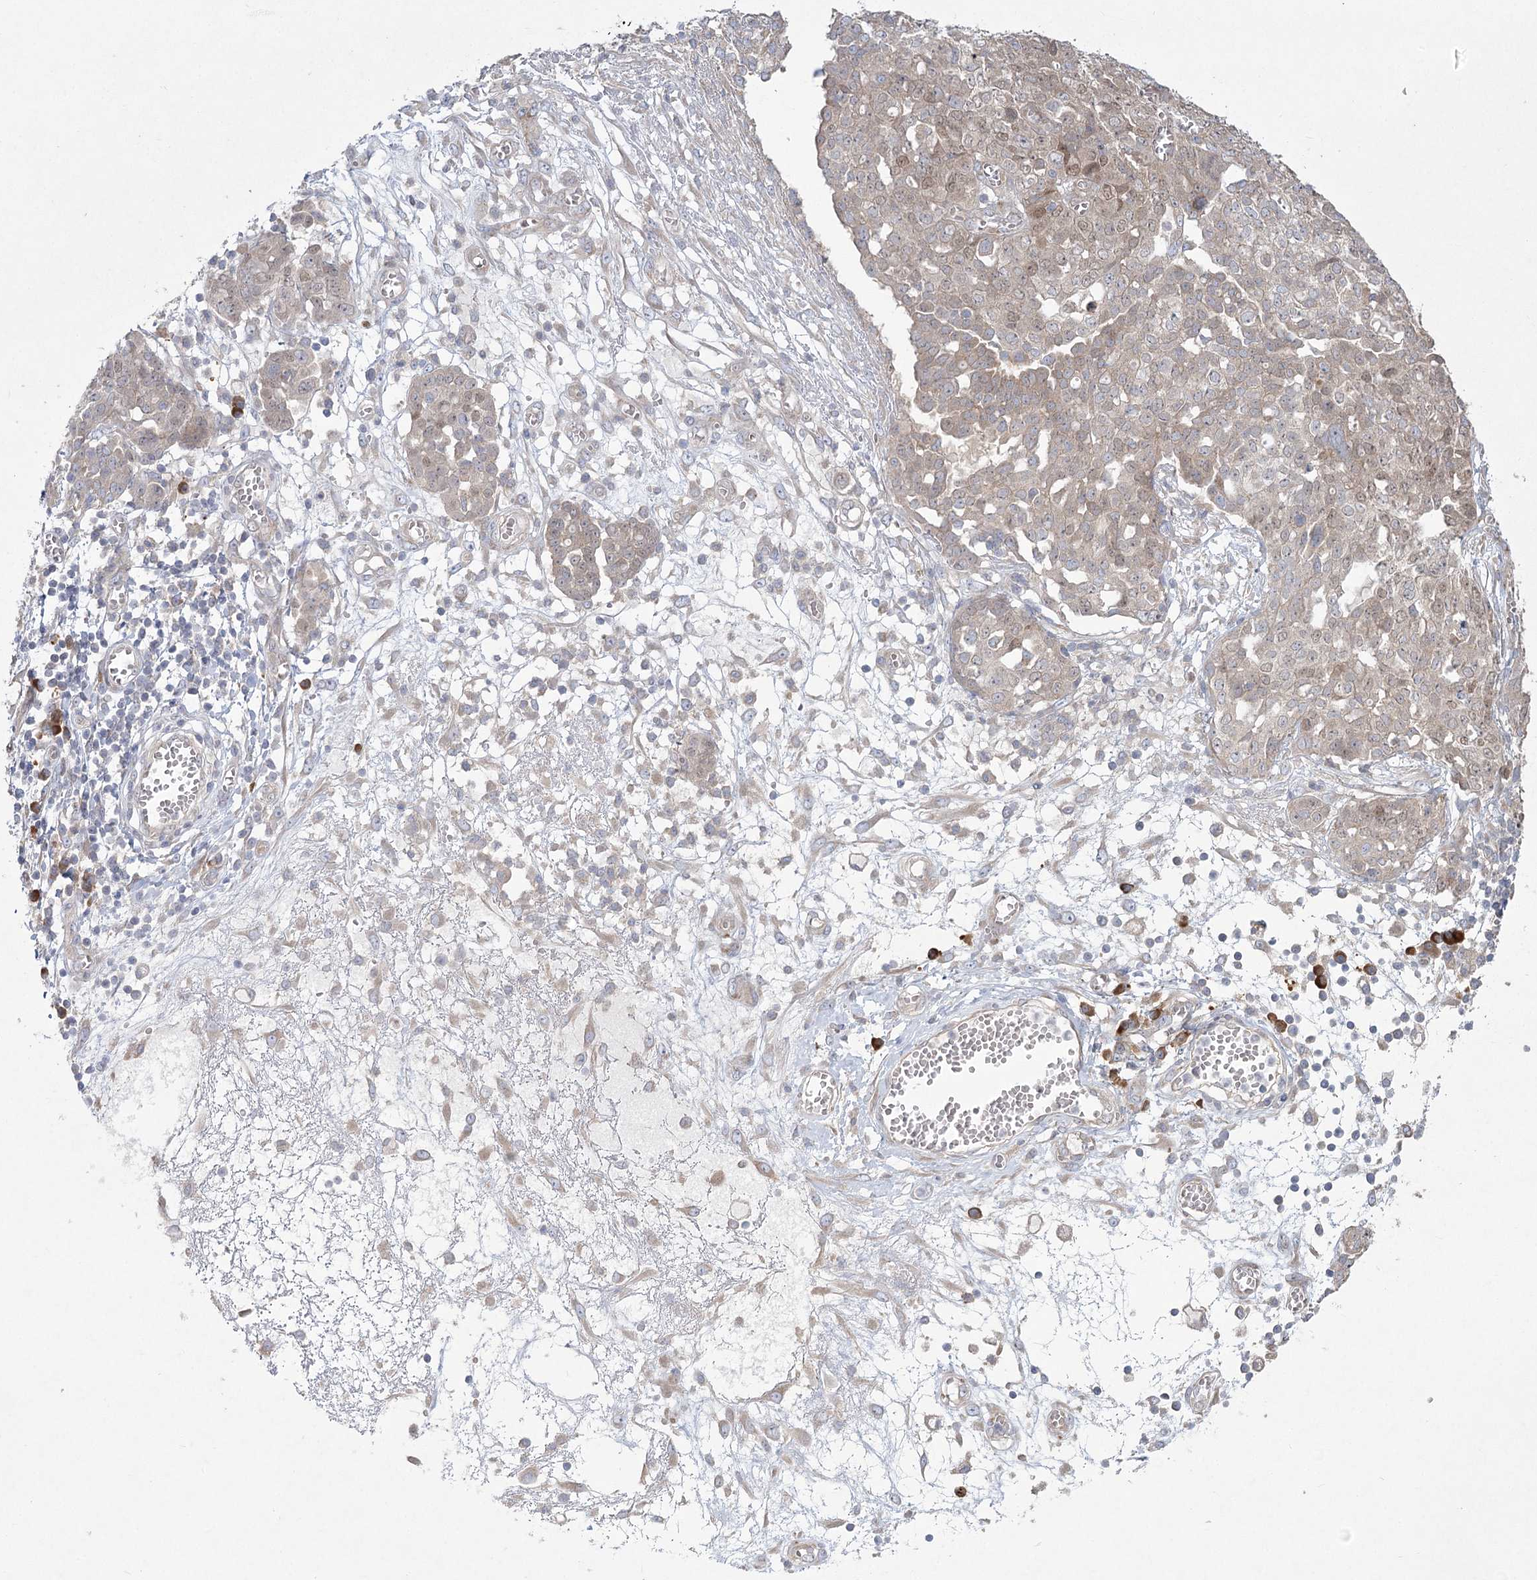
{"staining": {"intensity": "moderate", "quantity": "25%-75%", "location": "cytoplasmic/membranous,nuclear"}, "tissue": "ovarian cancer", "cell_type": "Tumor cells", "image_type": "cancer", "snomed": [{"axis": "morphology", "description": "Cystadenocarcinoma, serous, NOS"}, {"axis": "topography", "description": "Soft tissue"}, {"axis": "topography", "description": "Ovary"}], "caption": "Protein expression analysis of human serous cystadenocarcinoma (ovarian) reveals moderate cytoplasmic/membranous and nuclear expression in approximately 25%-75% of tumor cells.", "gene": "CAMTA1", "patient": {"sex": "female", "age": 57}}